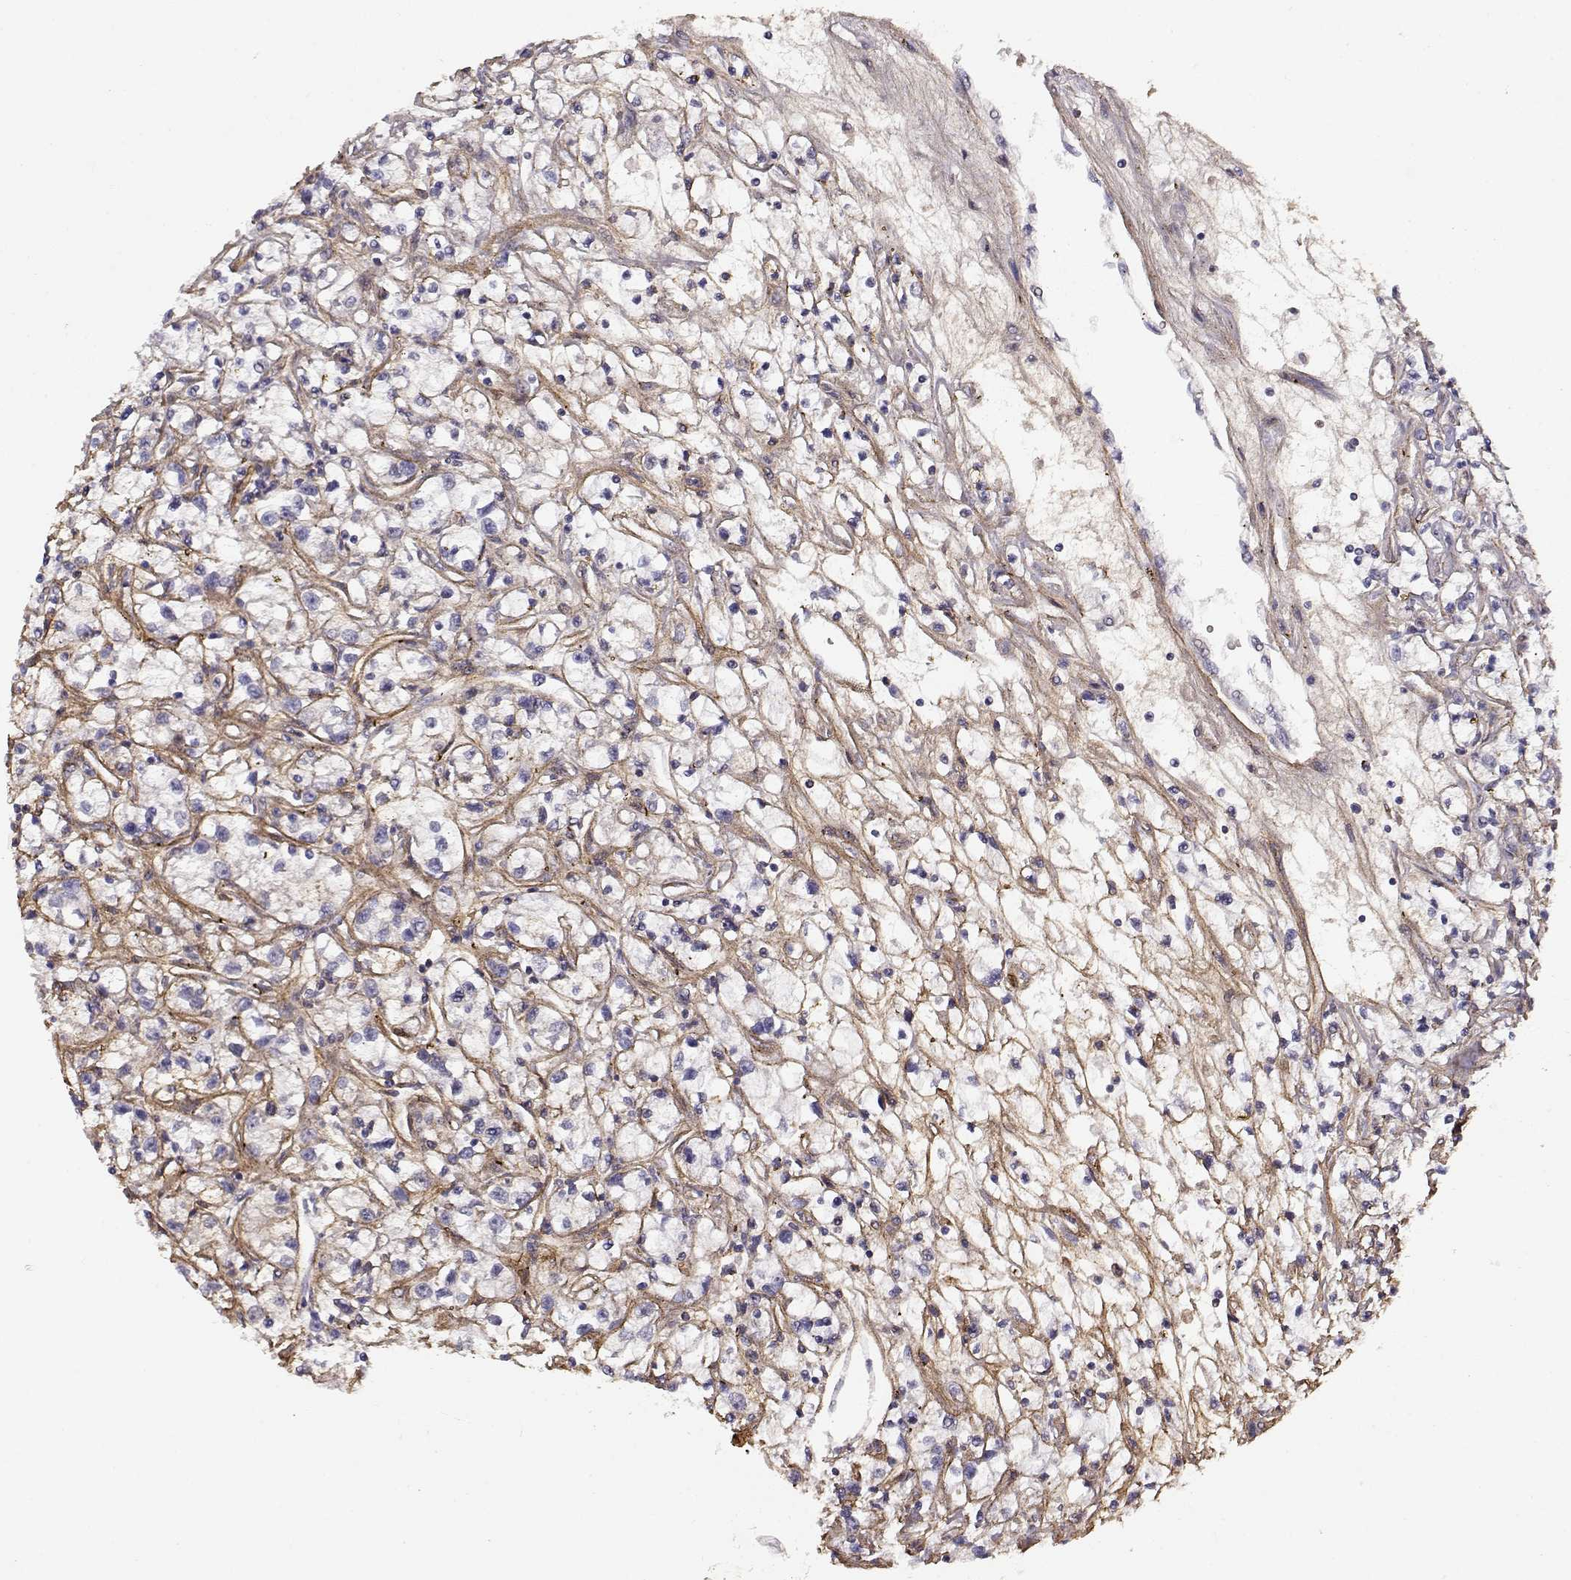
{"staining": {"intensity": "negative", "quantity": "none", "location": "none"}, "tissue": "renal cancer", "cell_type": "Tumor cells", "image_type": "cancer", "snomed": [{"axis": "morphology", "description": "Adenocarcinoma, NOS"}, {"axis": "topography", "description": "Kidney"}], "caption": "The histopathology image displays no staining of tumor cells in renal cancer. (DAB (3,3'-diaminobenzidine) immunohistochemistry (IHC) visualized using brightfield microscopy, high magnification).", "gene": "LAMA5", "patient": {"sex": "female", "age": 59}}